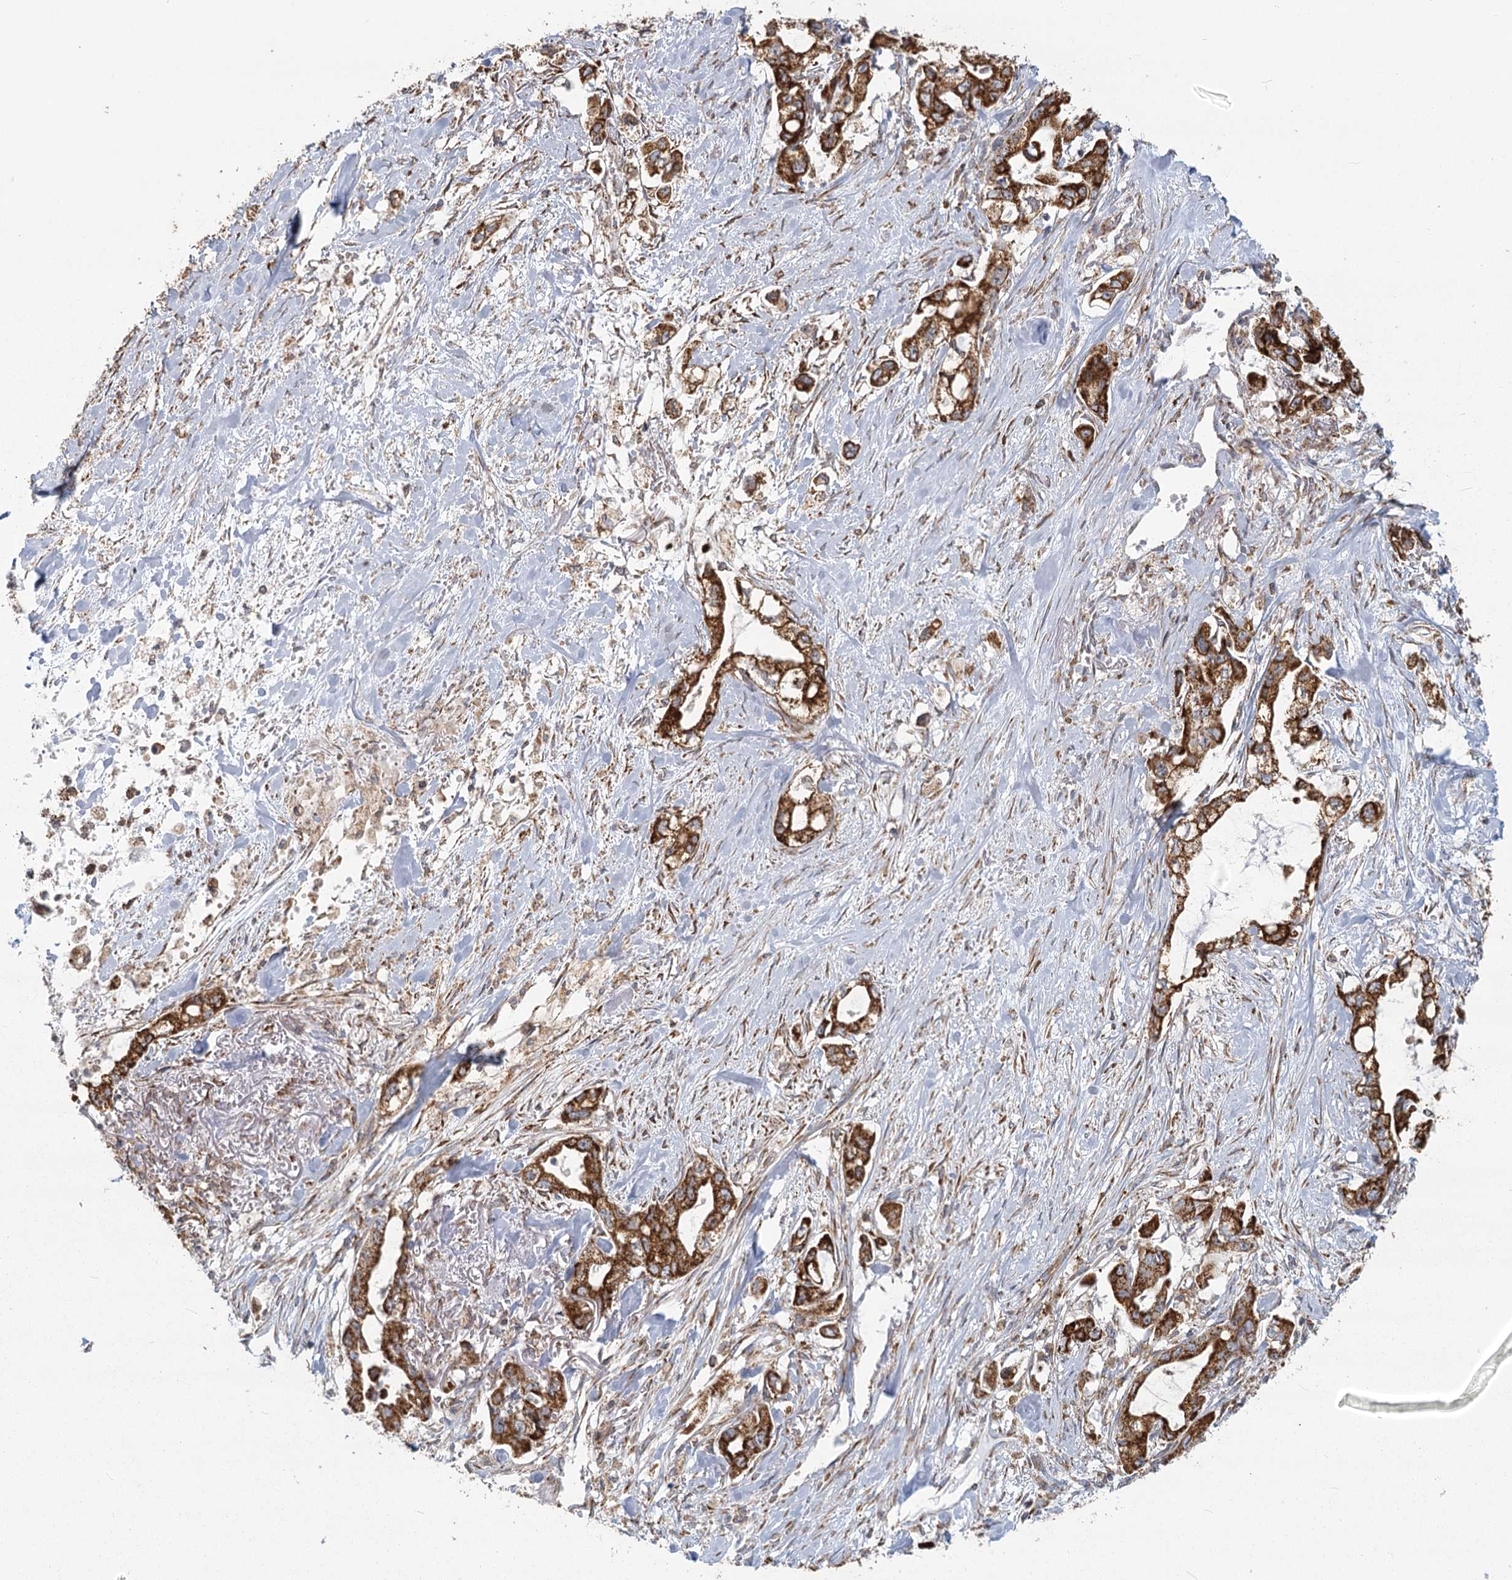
{"staining": {"intensity": "strong", "quantity": ">75%", "location": "cytoplasmic/membranous"}, "tissue": "stomach cancer", "cell_type": "Tumor cells", "image_type": "cancer", "snomed": [{"axis": "morphology", "description": "Adenocarcinoma, NOS"}, {"axis": "topography", "description": "Stomach"}], "caption": "Adenocarcinoma (stomach) stained with a protein marker displays strong staining in tumor cells.", "gene": "LACTB", "patient": {"sex": "male", "age": 62}}